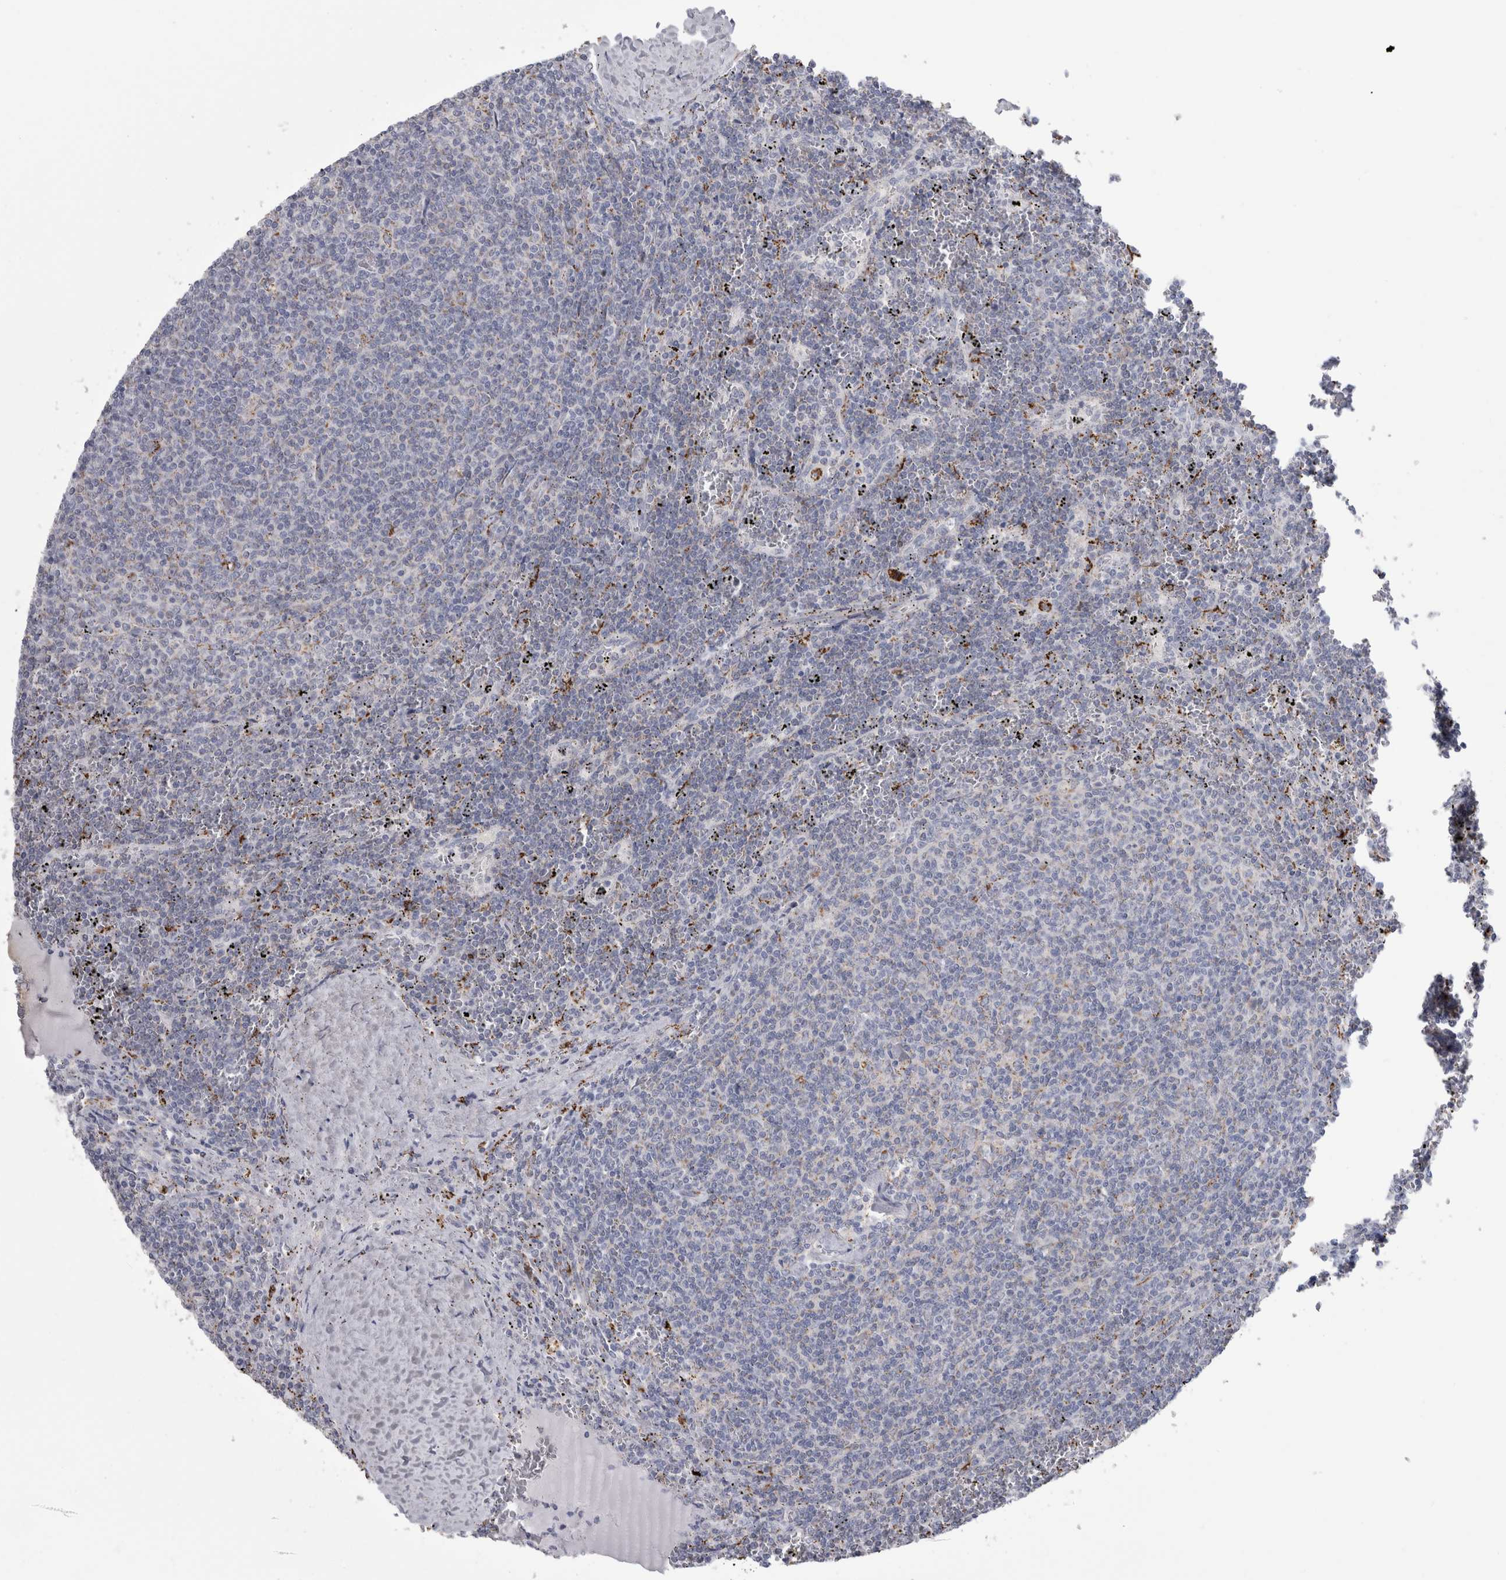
{"staining": {"intensity": "negative", "quantity": "none", "location": "none"}, "tissue": "lymphoma", "cell_type": "Tumor cells", "image_type": "cancer", "snomed": [{"axis": "morphology", "description": "Malignant lymphoma, non-Hodgkin's type, Low grade"}, {"axis": "topography", "description": "Spleen"}], "caption": "The micrograph reveals no significant expression in tumor cells of lymphoma. The staining was performed using DAB (3,3'-diaminobenzidine) to visualize the protein expression in brown, while the nuclei were stained in blue with hematoxylin (Magnification: 20x).", "gene": "GATM", "patient": {"sex": "female", "age": 50}}